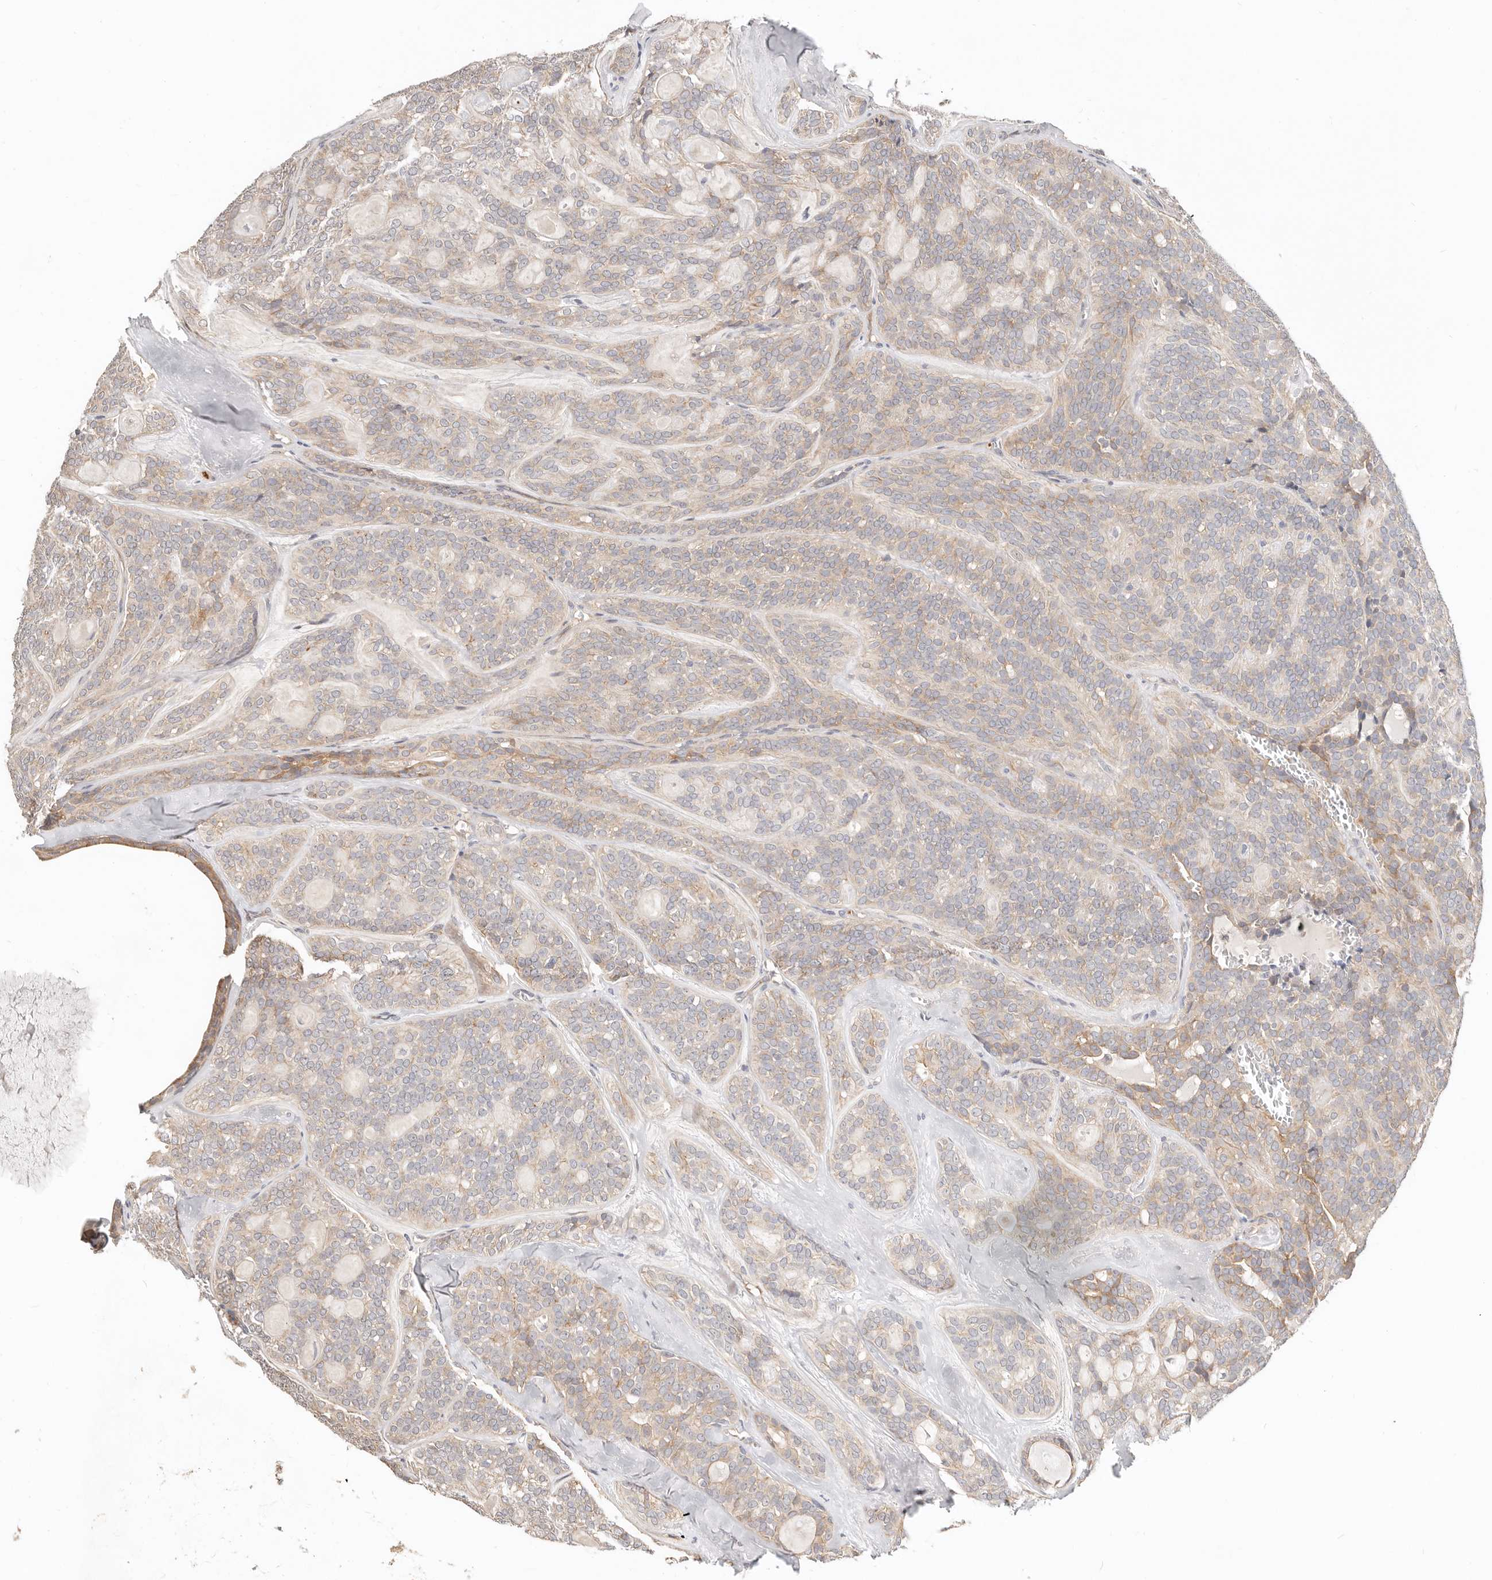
{"staining": {"intensity": "weak", "quantity": ">75%", "location": "cytoplasmic/membranous"}, "tissue": "head and neck cancer", "cell_type": "Tumor cells", "image_type": "cancer", "snomed": [{"axis": "morphology", "description": "Adenocarcinoma, NOS"}, {"axis": "topography", "description": "Head-Neck"}], "caption": "High-power microscopy captured an immunohistochemistry histopathology image of head and neck cancer, revealing weak cytoplasmic/membranous staining in about >75% of tumor cells. (brown staining indicates protein expression, while blue staining denotes nuclei).", "gene": "ZRANB1", "patient": {"sex": "male", "age": 66}}